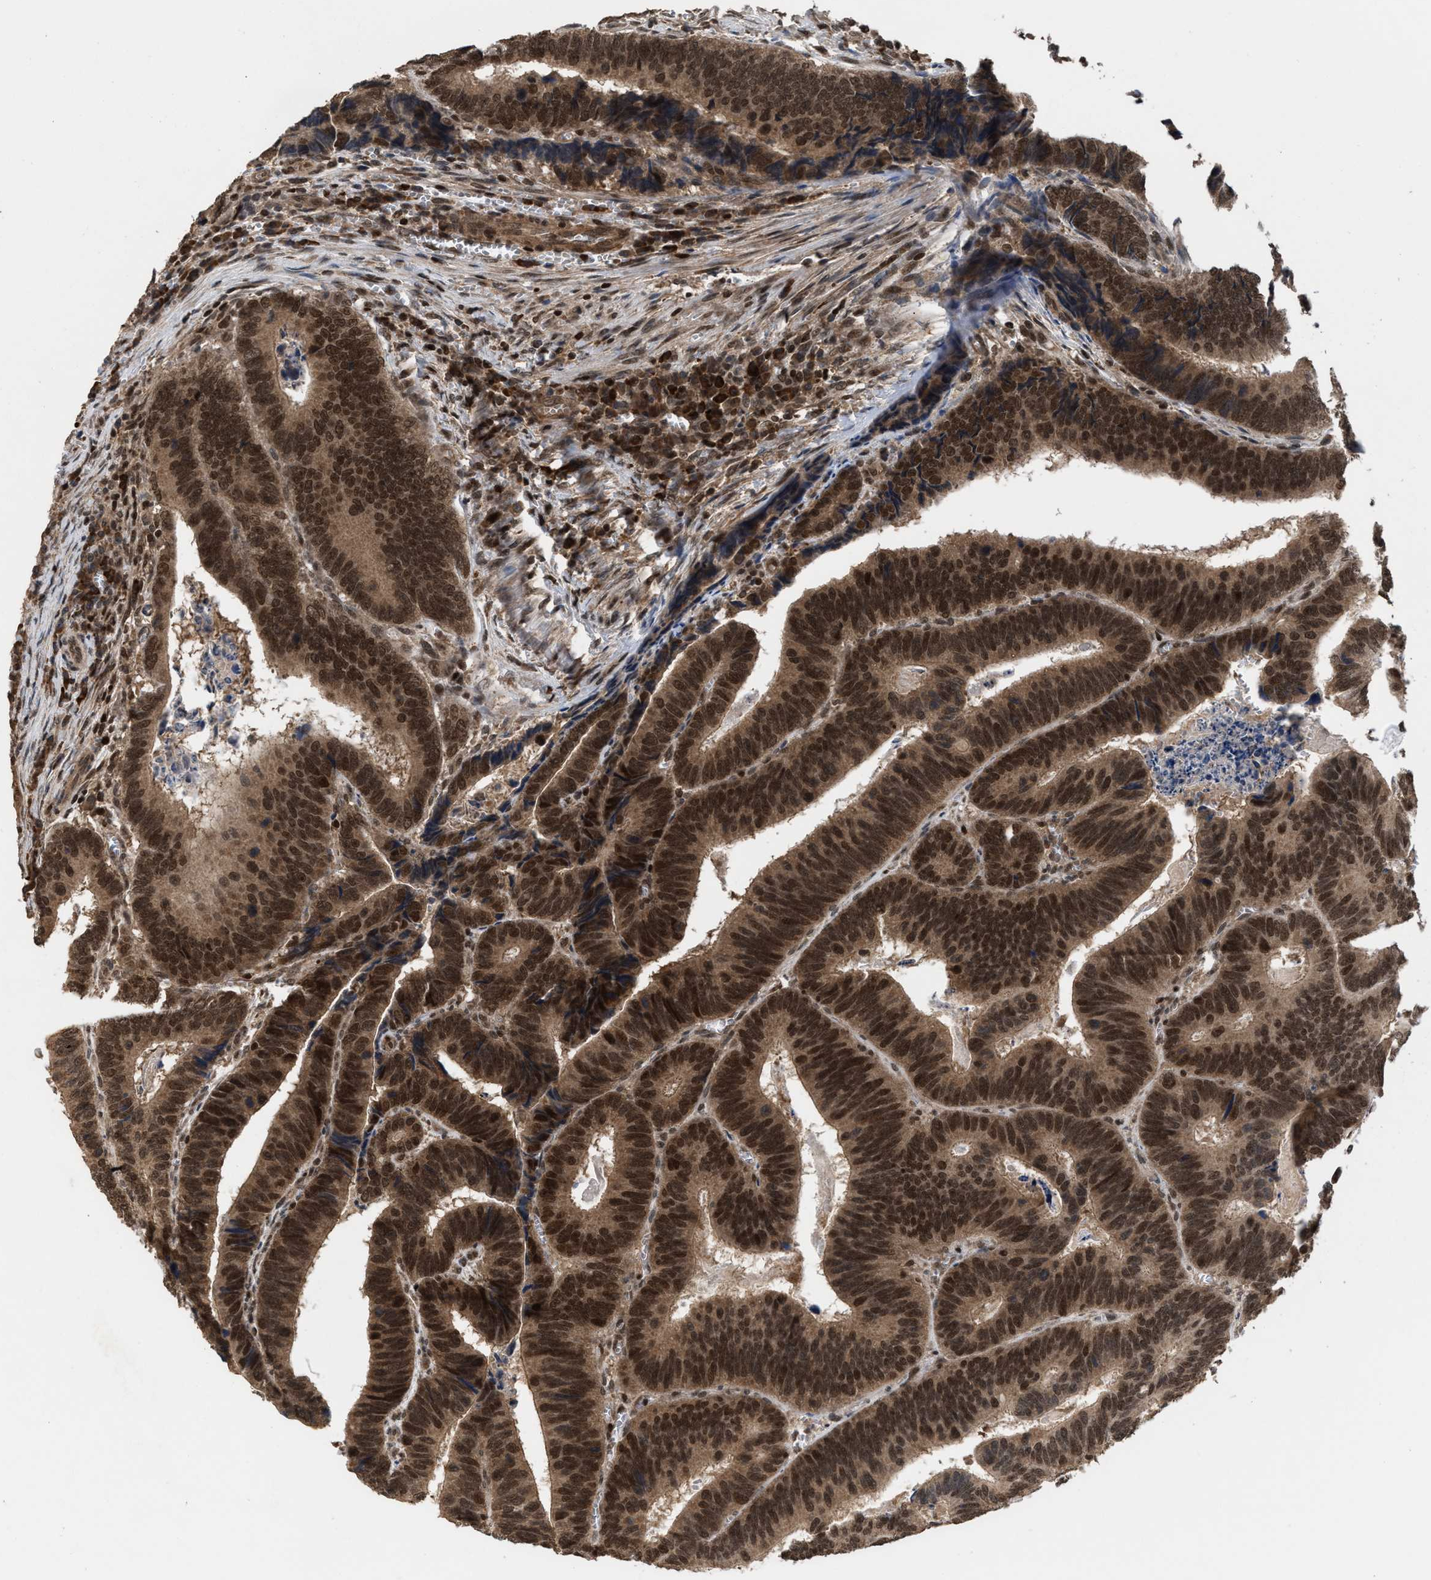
{"staining": {"intensity": "strong", "quantity": ">75%", "location": "cytoplasmic/membranous,nuclear"}, "tissue": "colorectal cancer", "cell_type": "Tumor cells", "image_type": "cancer", "snomed": [{"axis": "morphology", "description": "Inflammation, NOS"}, {"axis": "morphology", "description": "Adenocarcinoma, NOS"}, {"axis": "topography", "description": "Colon"}], "caption": "High-magnification brightfield microscopy of colorectal cancer stained with DAB (3,3'-diaminobenzidine) (brown) and counterstained with hematoxylin (blue). tumor cells exhibit strong cytoplasmic/membranous and nuclear positivity is appreciated in approximately>75% of cells.", "gene": "C9orf78", "patient": {"sex": "male", "age": 72}}